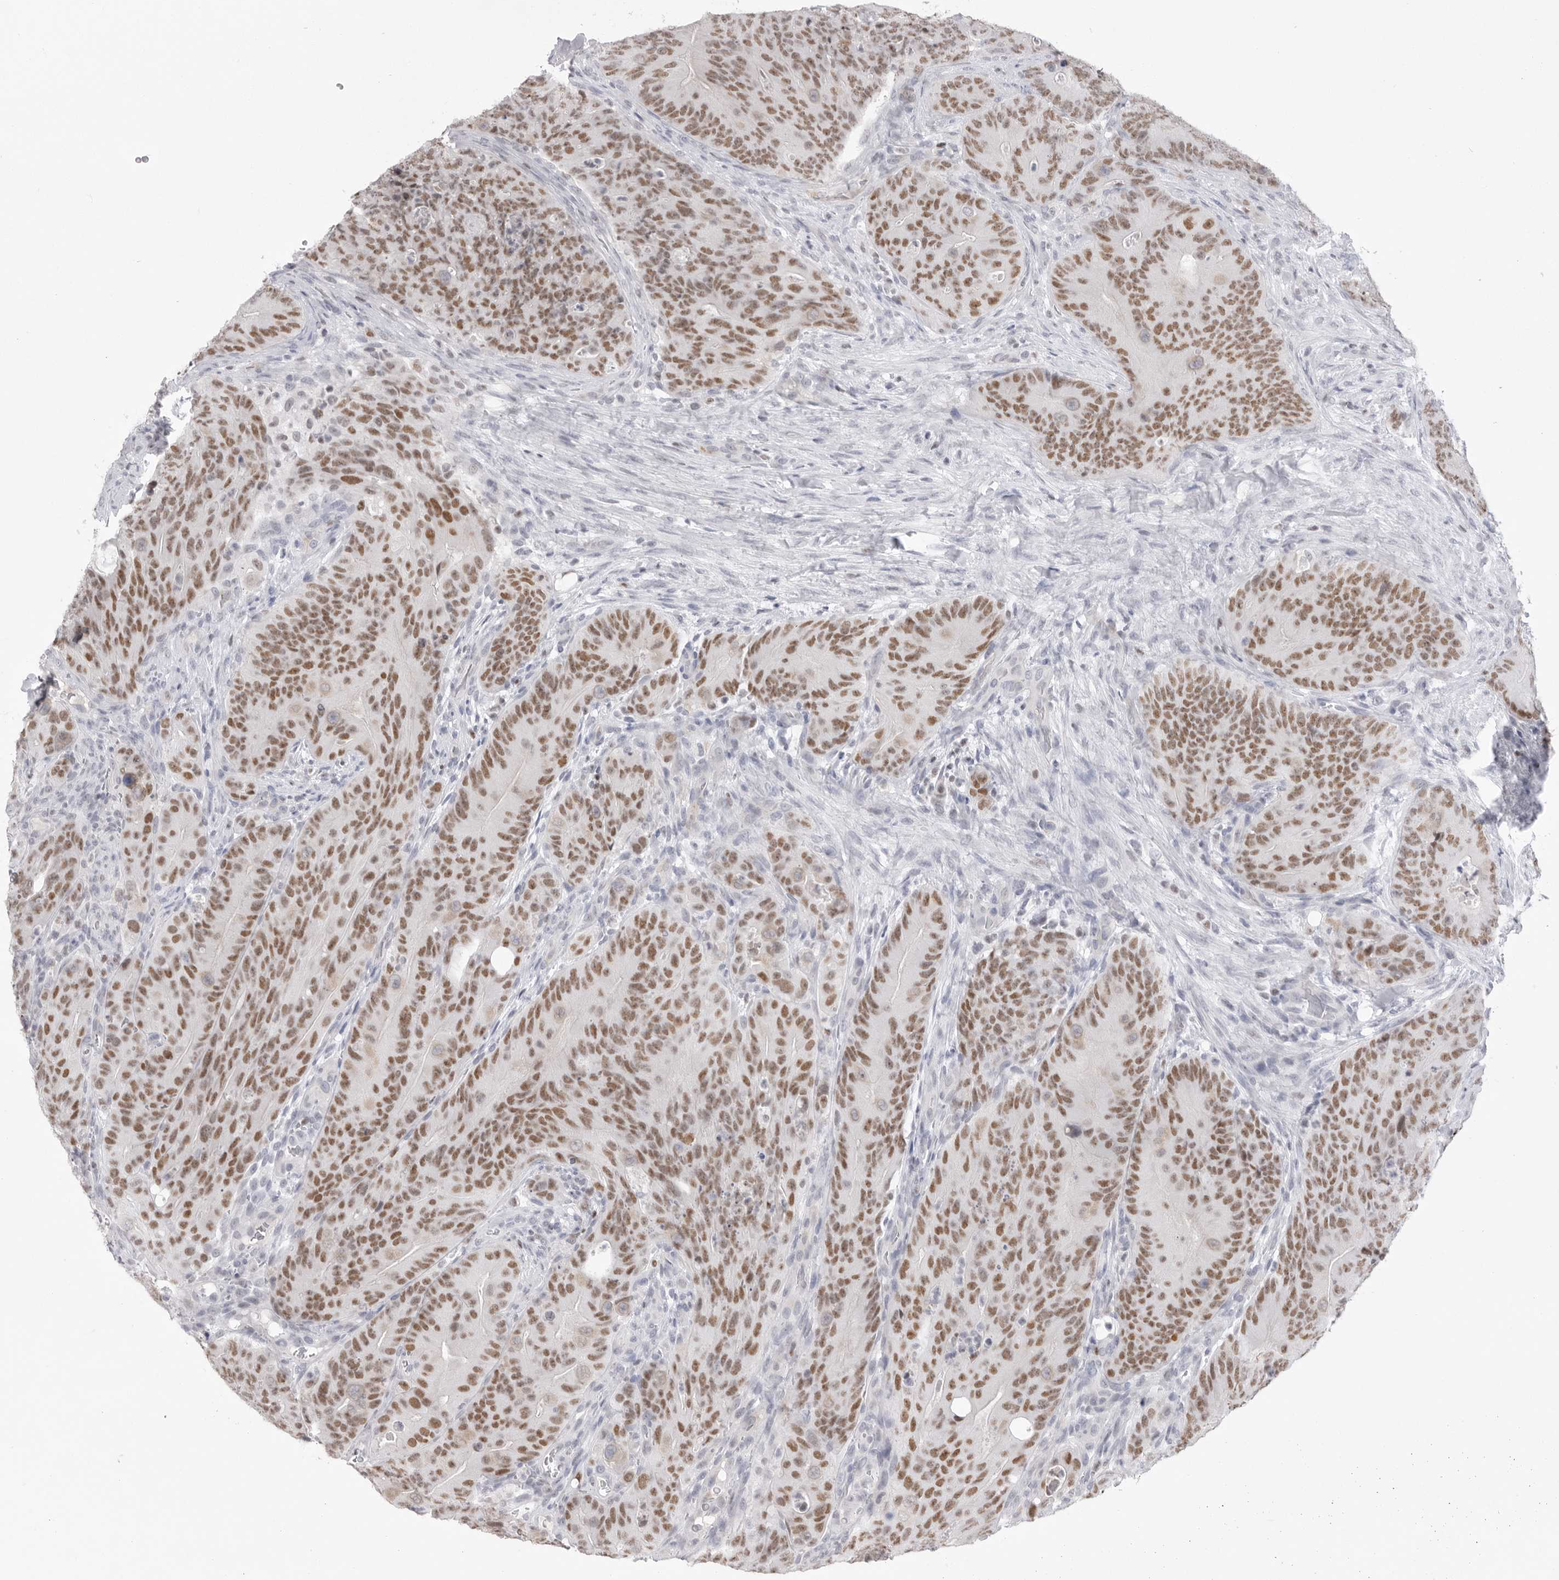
{"staining": {"intensity": "moderate", "quantity": ">75%", "location": "nuclear"}, "tissue": "colorectal cancer", "cell_type": "Tumor cells", "image_type": "cancer", "snomed": [{"axis": "morphology", "description": "Normal tissue, NOS"}, {"axis": "topography", "description": "Colon"}], "caption": "Immunohistochemical staining of human colorectal cancer shows medium levels of moderate nuclear staining in about >75% of tumor cells. (Stains: DAB (3,3'-diaminobenzidine) in brown, nuclei in blue, Microscopy: brightfield microscopy at high magnification).", "gene": "ZBTB7B", "patient": {"sex": "female", "age": 82}}